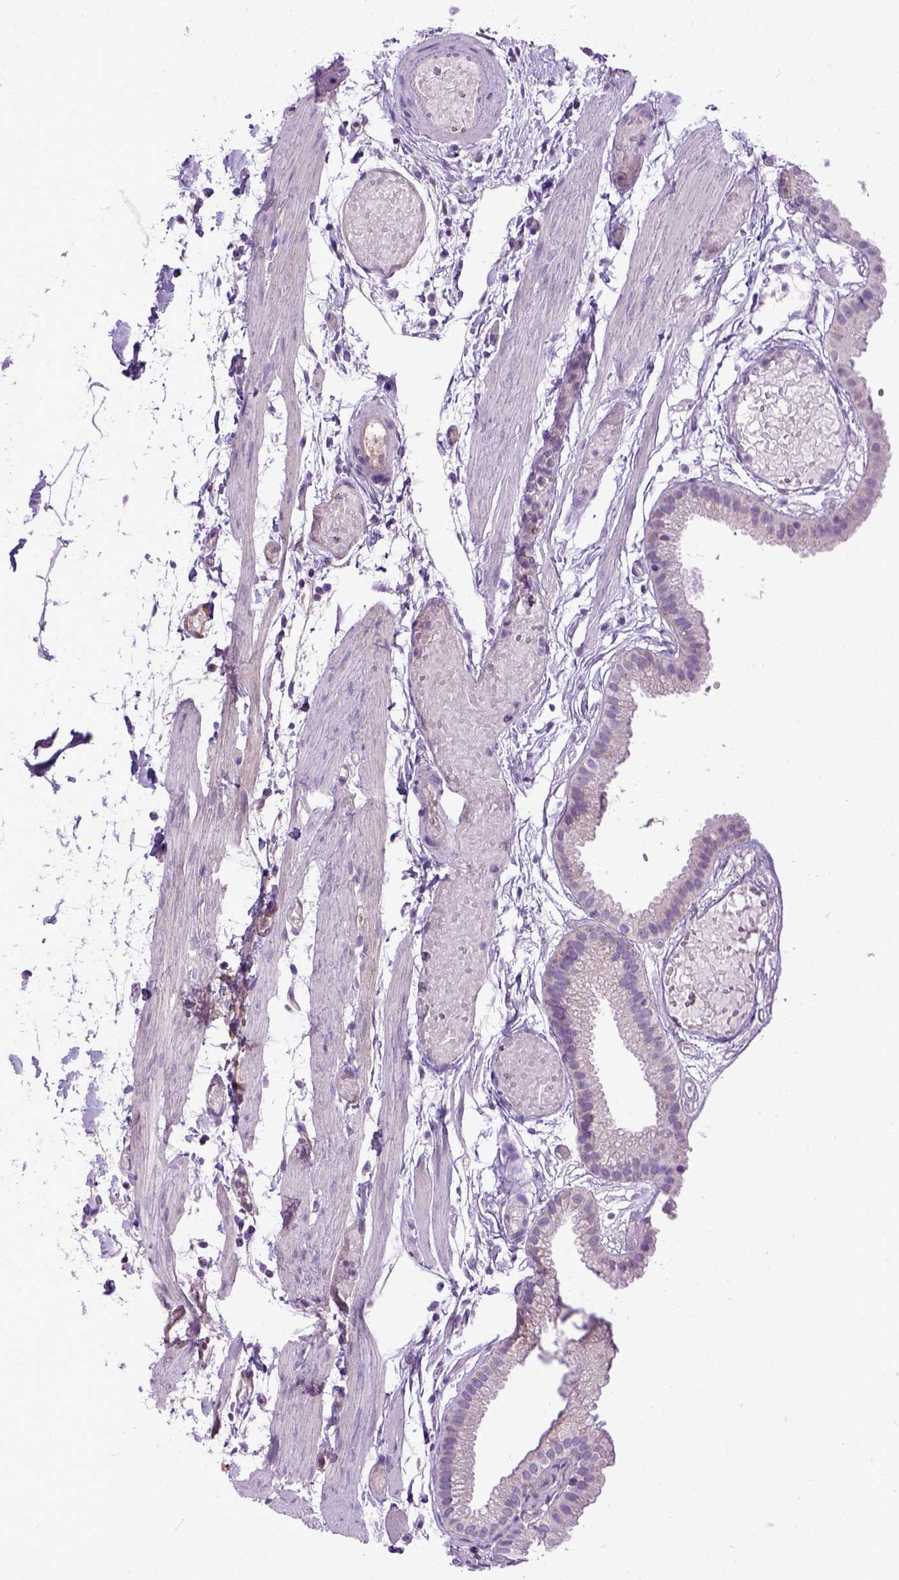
{"staining": {"intensity": "negative", "quantity": "none", "location": "none"}, "tissue": "gallbladder", "cell_type": "Glandular cells", "image_type": "normal", "snomed": [{"axis": "morphology", "description": "Normal tissue, NOS"}, {"axis": "topography", "description": "Gallbladder"}], "caption": "This is an IHC histopathology image of normal human gallbladder. There is no expression in glandular cells.", "gene": "ENG", "patient": {"sex": "female", "age": 45}}